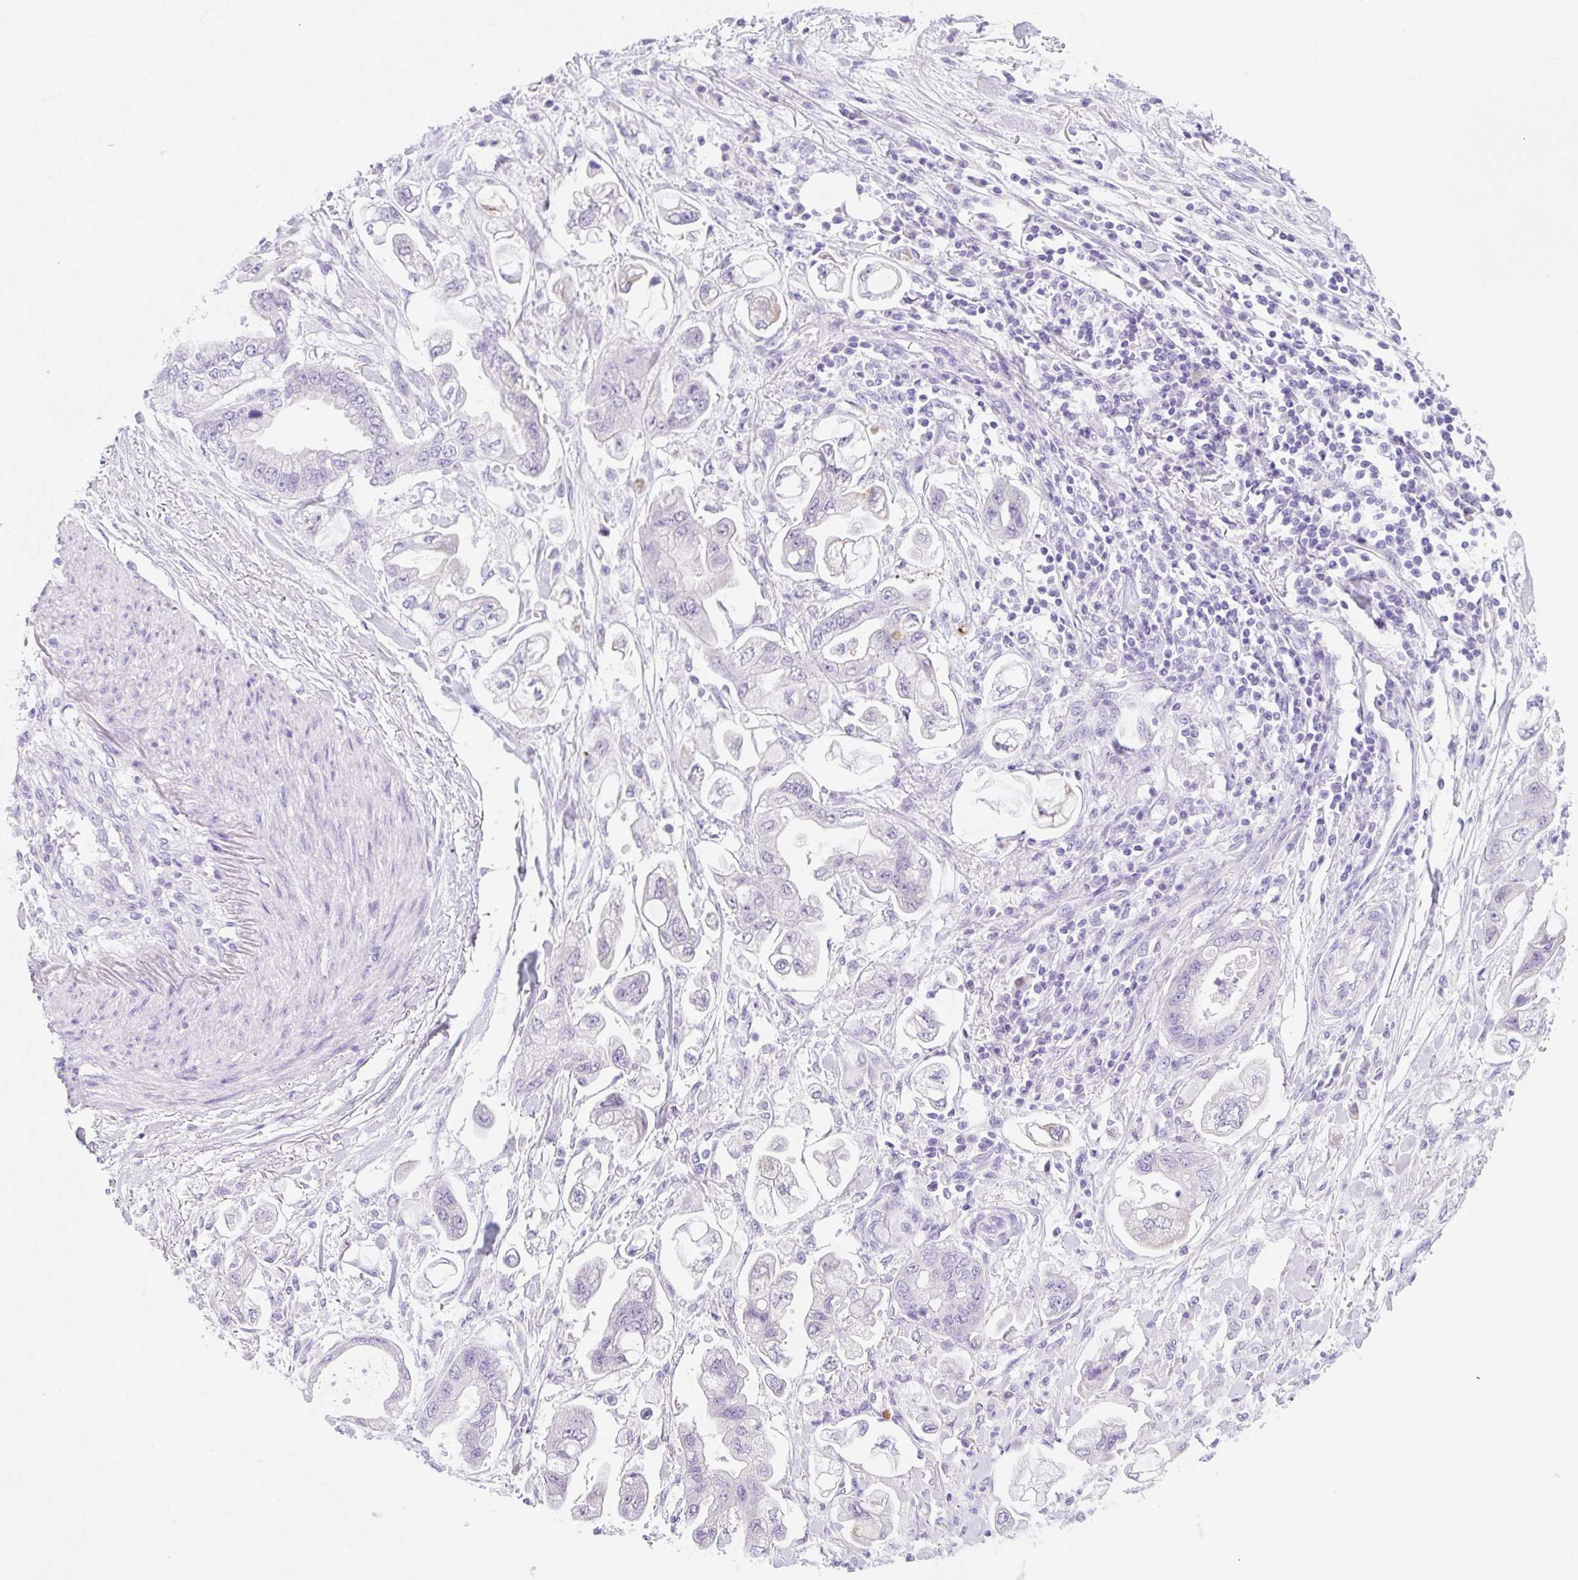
{"staining": {"intensity": "negative", "quantity": "none", "location": "none"}, "tissue": "stomach cancer", "cell_type": "Tumor cells", "image_type": "cancer", "snomed": [{"axis": "morphology", "description": "Adenocarcinoma, NOS"}, {"axis": "topography", "description": "Stomach"}], "caption": "Adenocarcinoma (stomach) stained for a protein using immunohistochemistry (IHC) exhibits no staining tumor cells.", "gene": "KLK8", "patient": {"sex": "male", "age": 62}}